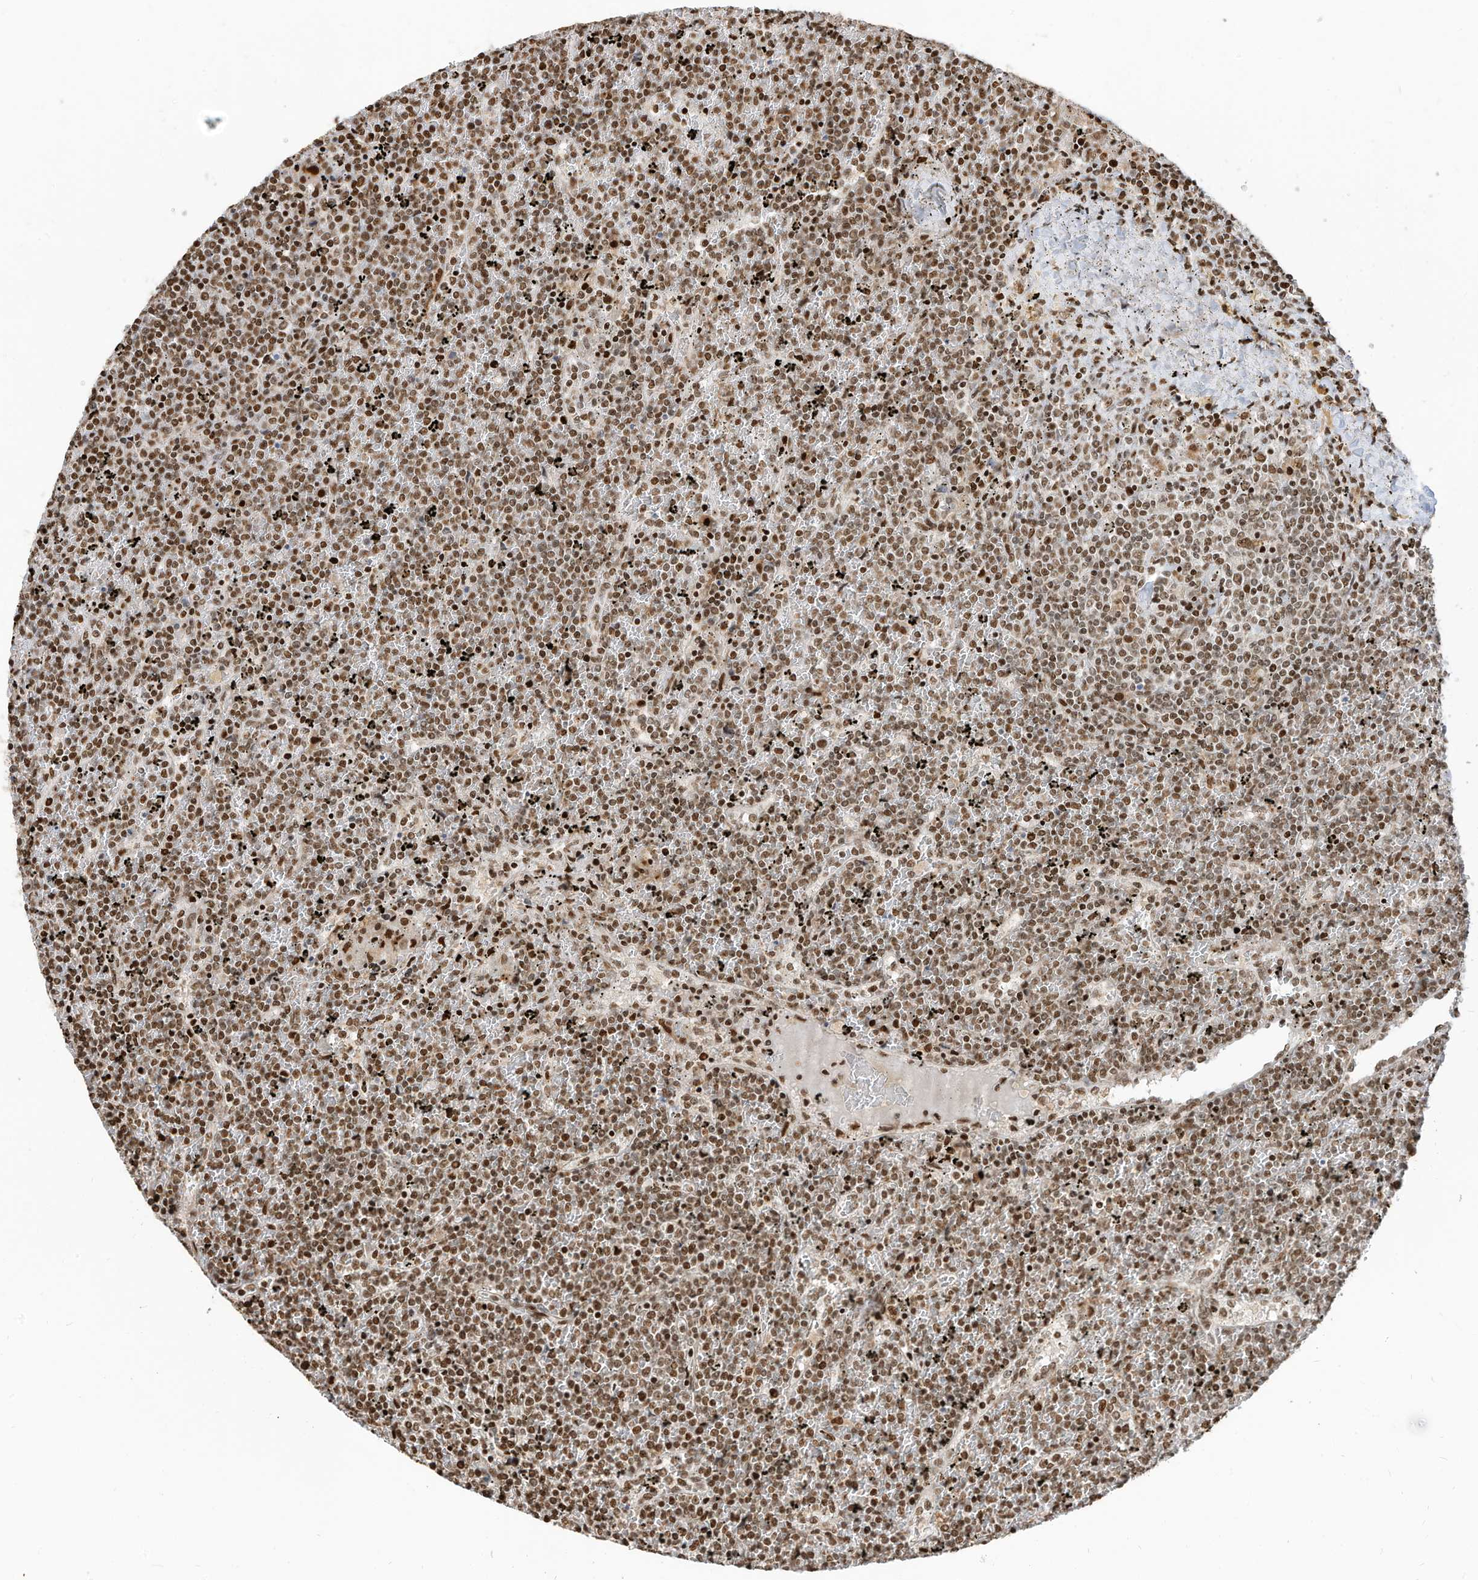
{"staining": {"intensity": "moderate", "quantity": ">75%", "location": "nuclear"}, "tissue": "lymphoma", "cell_type": "Tumor cells", "image_type": "cancer", "snomed": [{"axis": "morphology", "description": "Malignant lymphoma, non-Hodgkin's type, Low grade"}, {"axis": "topography", "description": "Spleen"}], "caption": "Moderate nuclear expression for a protein is seen in approximately >75% of tumor cells of lymphoma using IHC.", "gene": "SAMD15", "patient": {"sex": "female", "age": 19}}